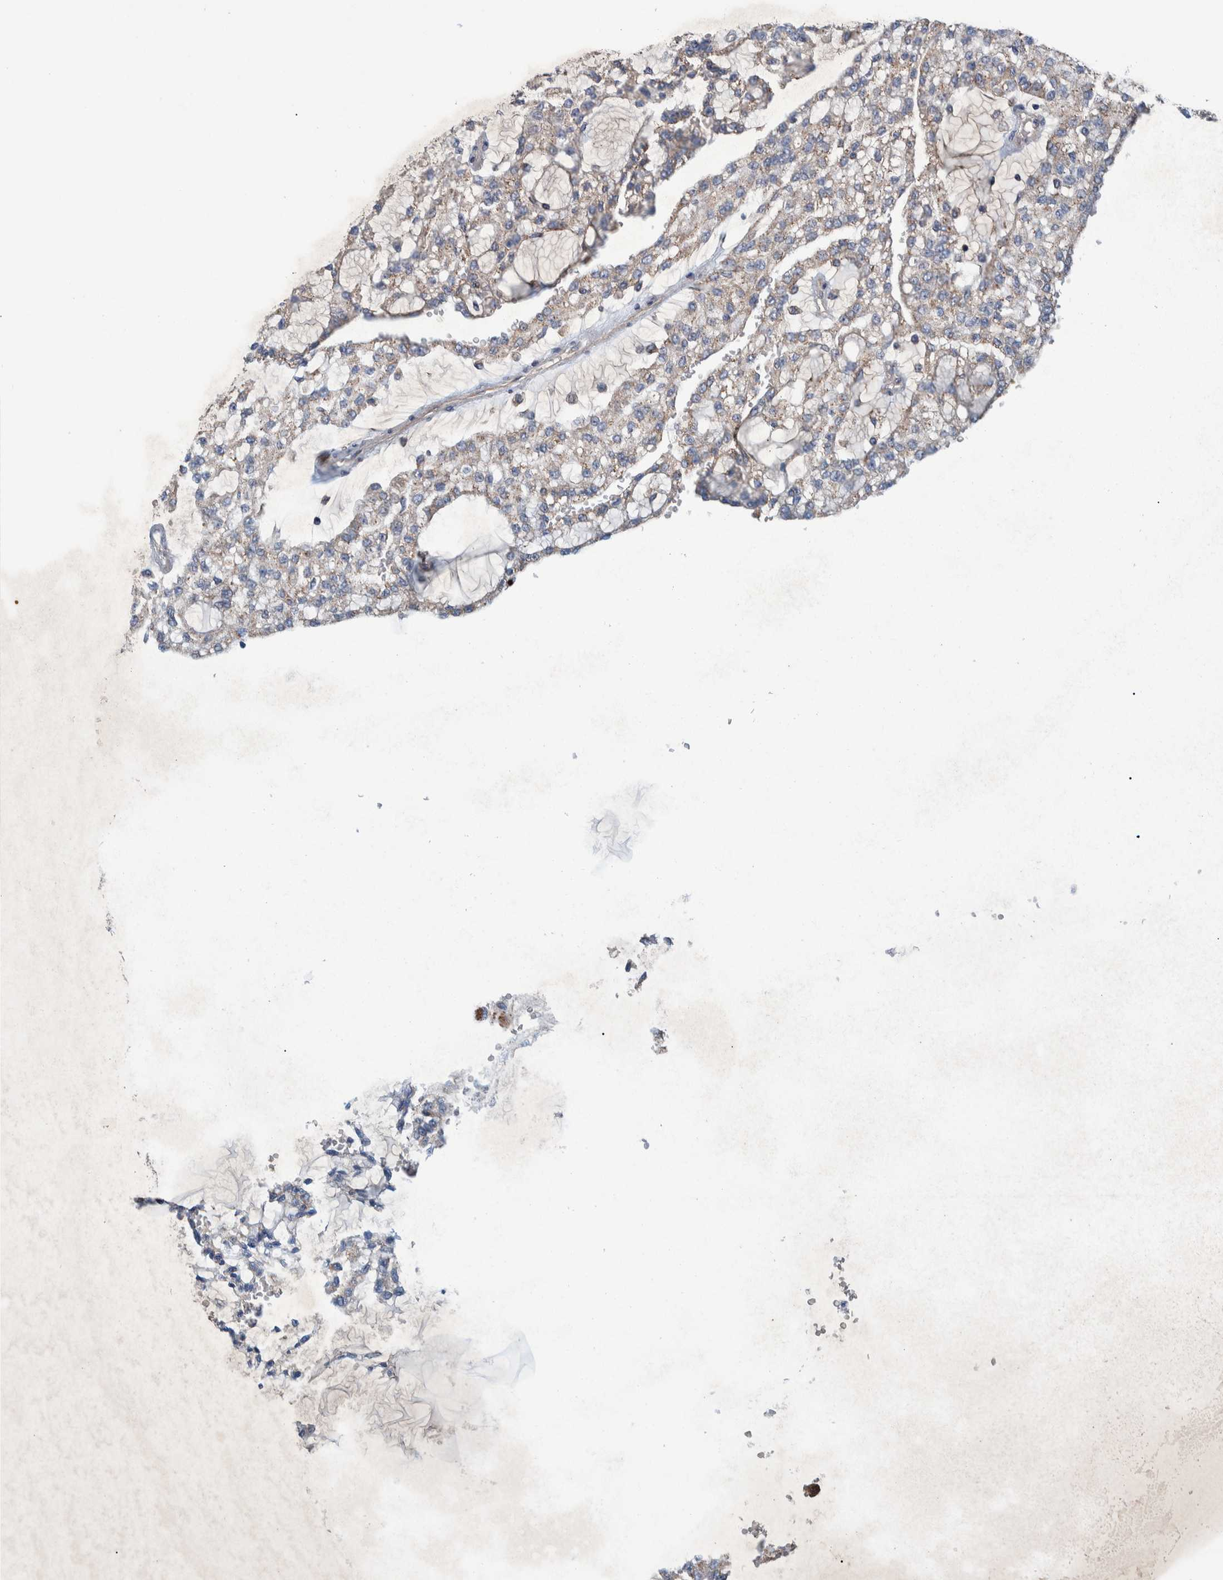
{"staining": {"intensity": "weak", "quantity": "<25%", "location": "cytoplasmic/membranous"}, "tissue": "renal cancer", "cell_type": "Tumor cells", "image_type": "cancer", "snomed": [{"axis": "morphology", "description": "Adenocarcinoma, NOS"}, {"axis": "topography", "description": "Kidney"}], "caption": "Immunohistochemistry (IHC) of renal cancer shows no positivity in tumor cells.", "gene": "ITIH3", "patient": {"sex": "male", "age": 63}}